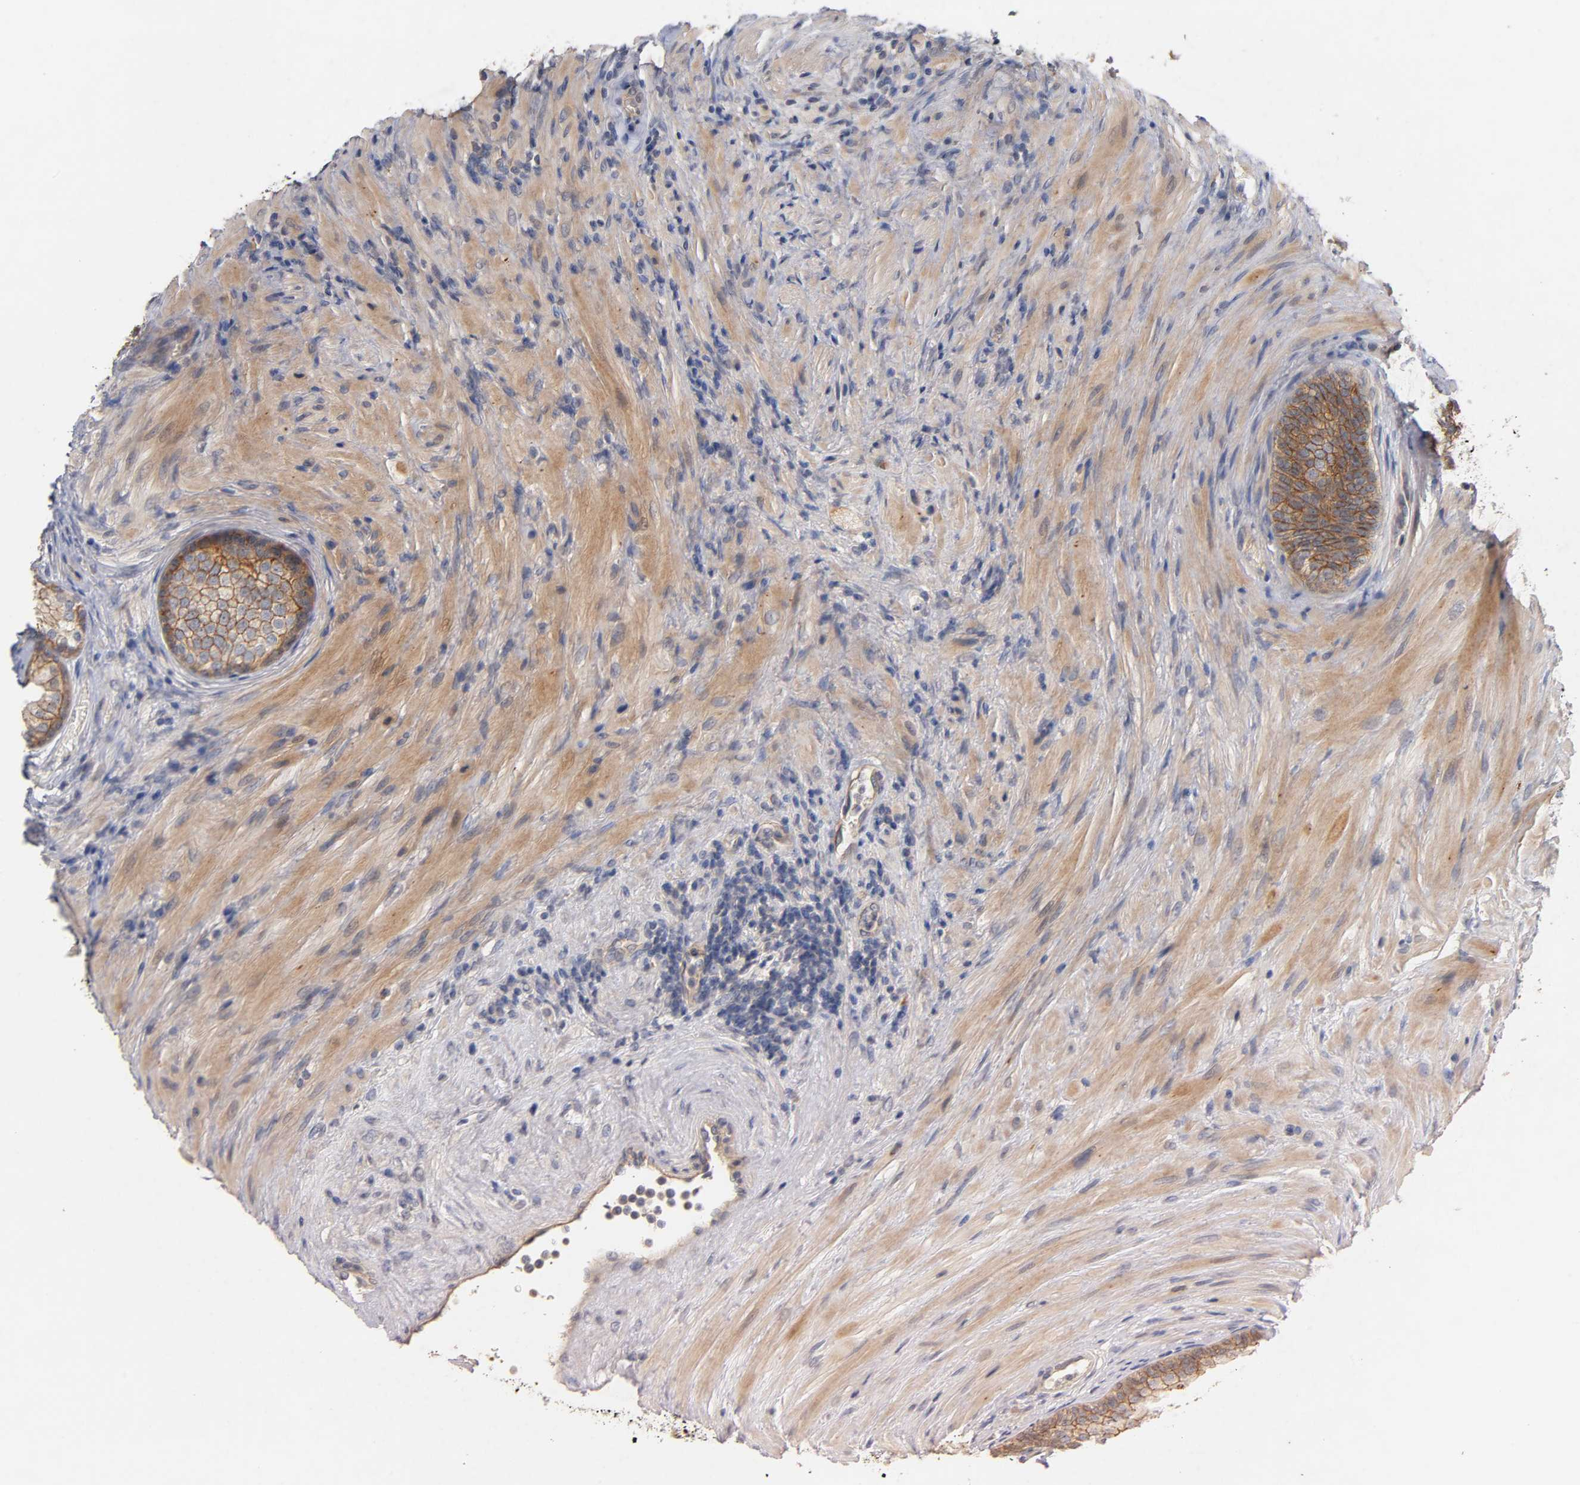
{"staining": {"intensity": "moderate", "quantity": ">75%", "location": "cytoplasmic/membranous"}, "tissue": "prostate", "cell_type": "Glandular cells", "image_type": "normal", "snomed": [{"axis": "morphology", "description": "Normal tissue, NOS"}, {"axis": "topography", "description": "Prostate"}], "caption": "This histopathology image demonstrates unremarkable prostate stained with immunohistochemistry (IHC) to label a protein in brown. The cytoplasmic/membranous of glandular cells show moderate positivity for the protein. Nuclei are counter-stained blue.", "gene": "PDZD11", "patient": {"sex": "male", "age": 76}}